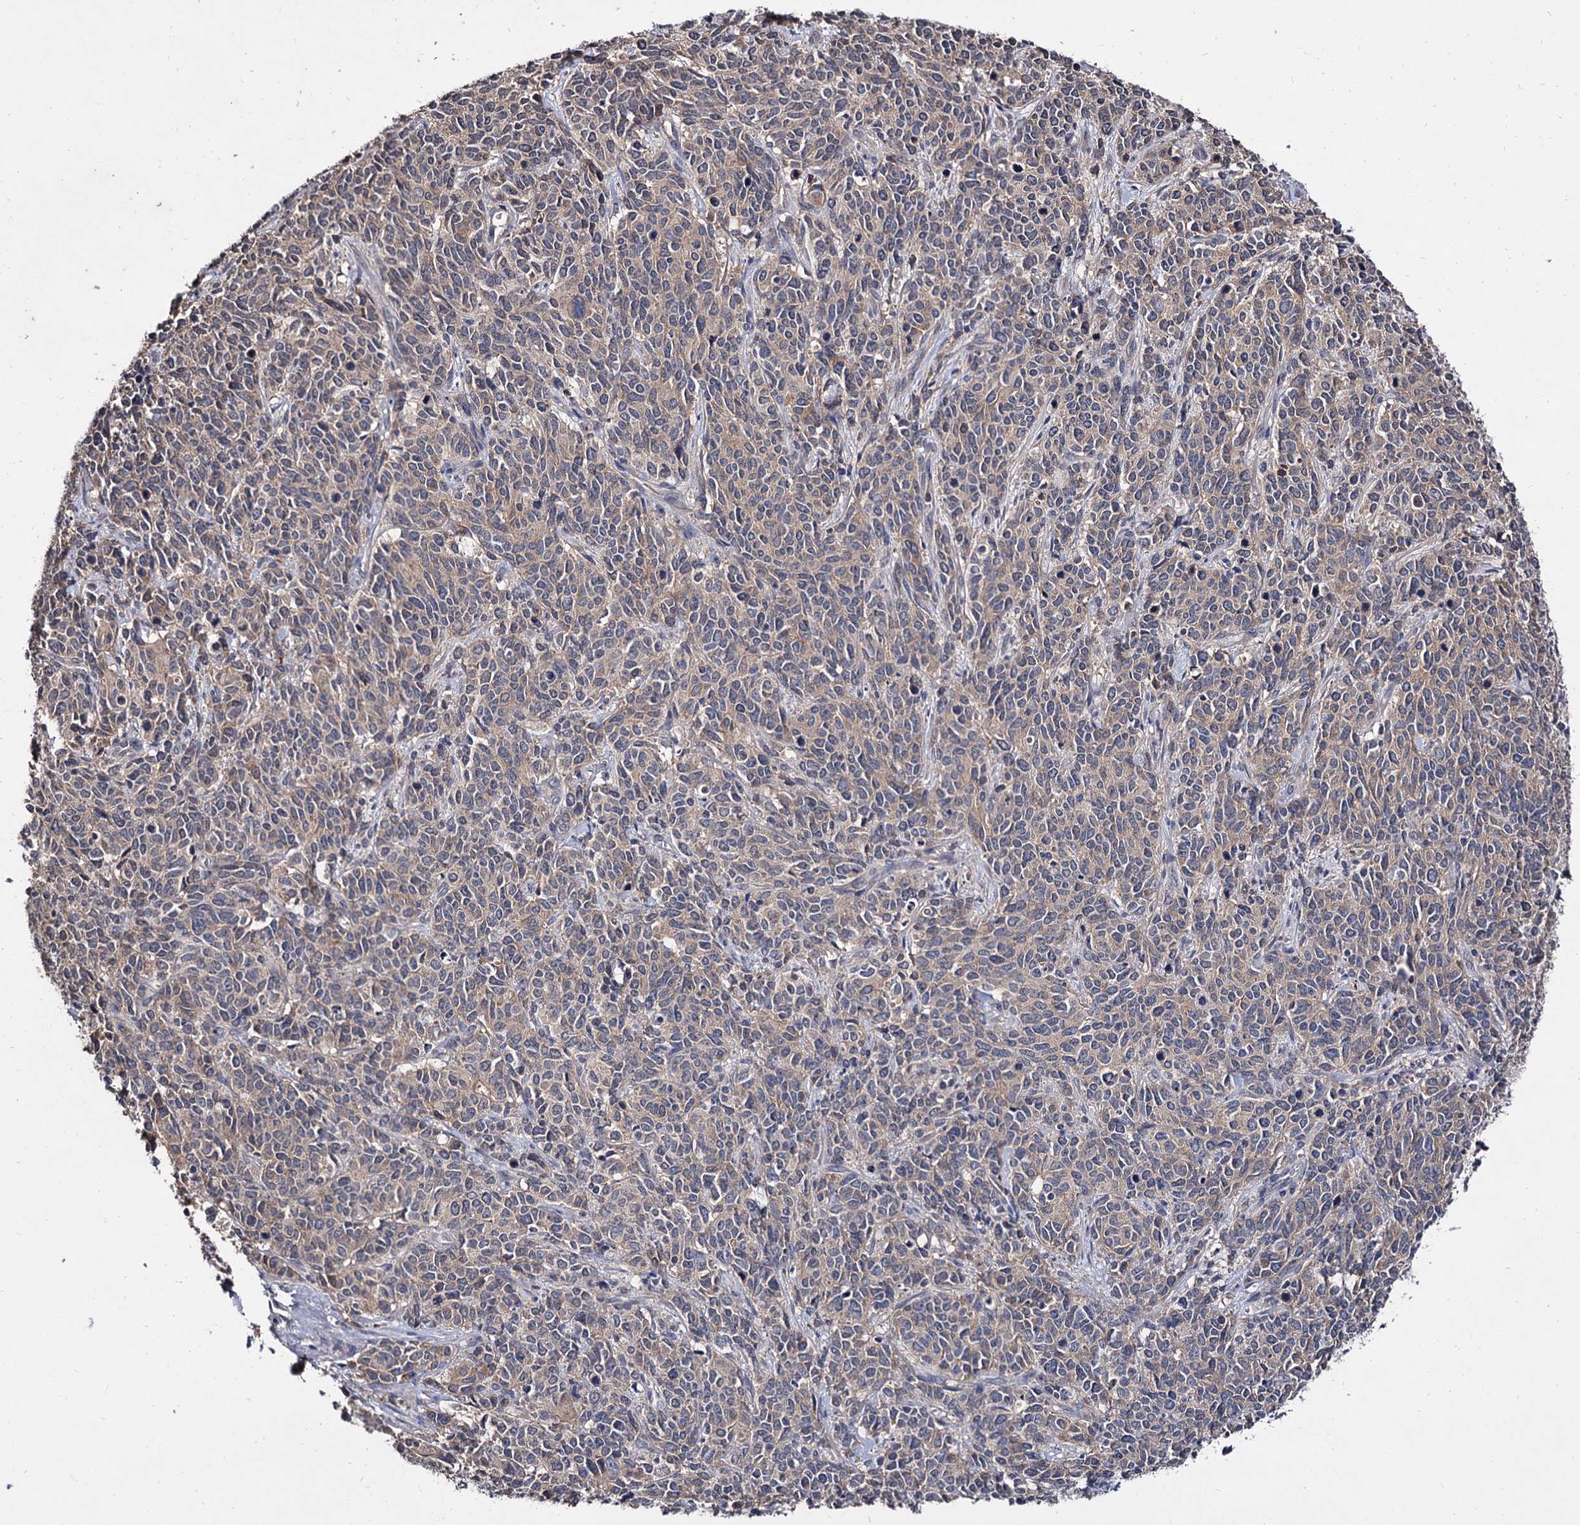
{"staining": {"intensity": "moderate", "quantity": ">75%", "location": "cytoplasmic/membranous"}, "tissue": "cervical cancer", "cell_type": "Tumor cells", "image_type": "cancer", "snomed": [{"axis": "morphology", "description": "Squamous cell carcinoma, NOS"}, {"axis": "topography", "description": "Cervix"}], "caption": "Immunohistochemical staining of human squamous cell carcinoma (cervical) exhibits medium levels of moderate cytoplasmic/membranous protein staining in about >75% of tumor cells.", "gene": "ARFIP2", "patient": {"sex": "female", "age": 60}}